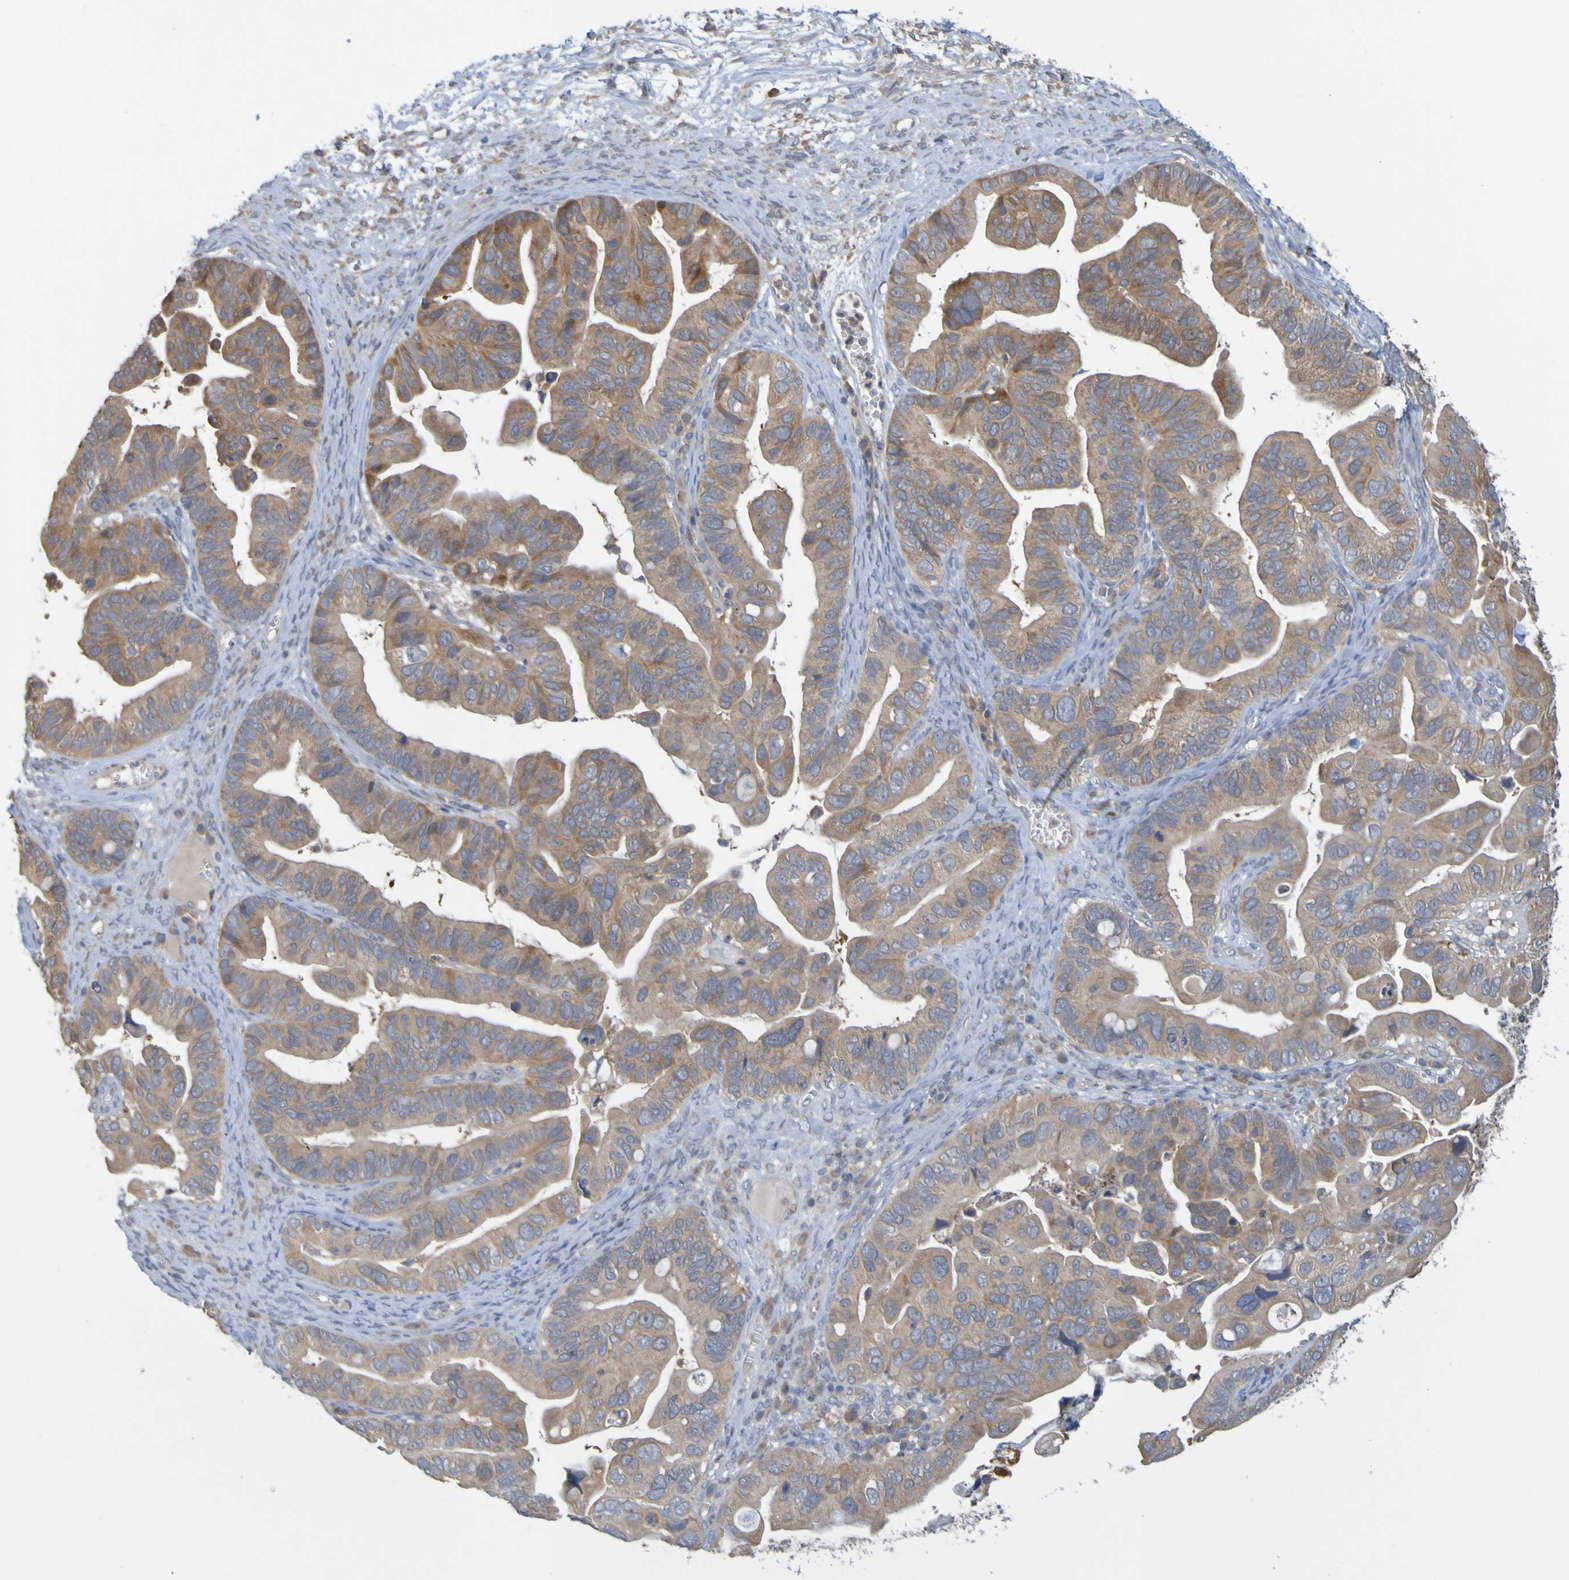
{"staining": {"intensity": "moderate", "quantity": ">75%", "location": "cytoplasmic/membranous"}, "tissue": "ovarian cancer", "cell_type": "Tumor cells", "image_type": "cancer", "snomed": [{"axis": "morphology", "description": "Cystadenocarcinoma, serous, NOS"}, {"axis": "topography", "description": "Ovary"}], "caption": "DAB immunohistochemical staining of ovarian cancer shows moderate cytoplasmic/membranous protein positivity in about >75% of tumor cells. Using DAB (3,3'-diaminobenzidine) (brown) and hematoxylin (blue) stains, captured at high magnification using brightfield microscopy.", "gene": "NAV2", "patient": {"sex": "female", "age": 56}}